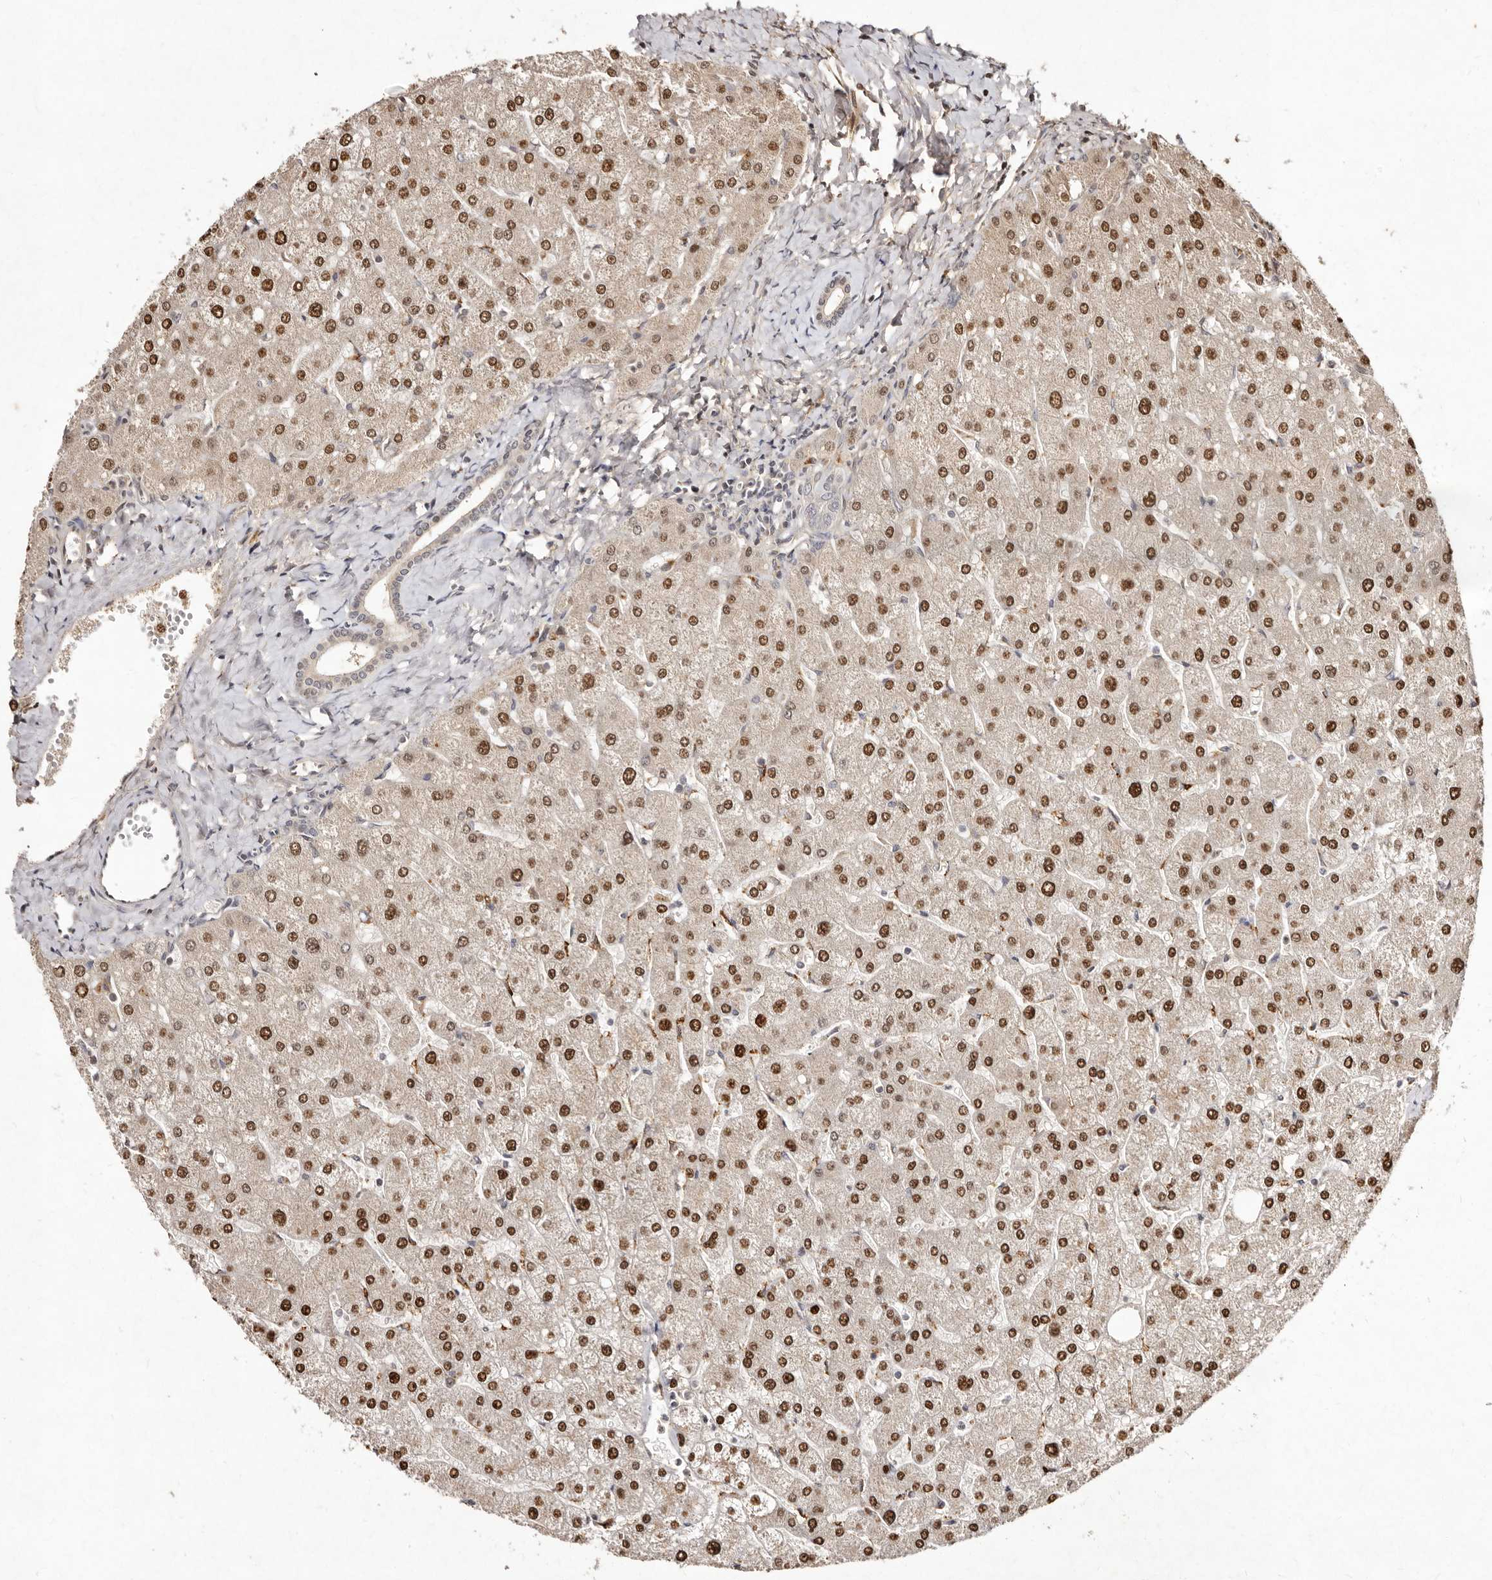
{"staining": {"intensity": "negative", "quantity": "none", "location": "none"}, "tissue": "liver", "cell_type": "Cholangiocytes", "image_type": "normal", "snomed": [{"axis": "morphology", "description": "Normal tissue, NOS"}, {"axis": "topography", "description": "Liver"}], "caption": "IHC micrograph of unremarkable liver: human liver stained with DAB (3,3'-diaminobenzidine) reveals no significant protein expression in cholangiocytes.", "gene": "LCORL", "patient": {"sex": "male", "age": 55}}